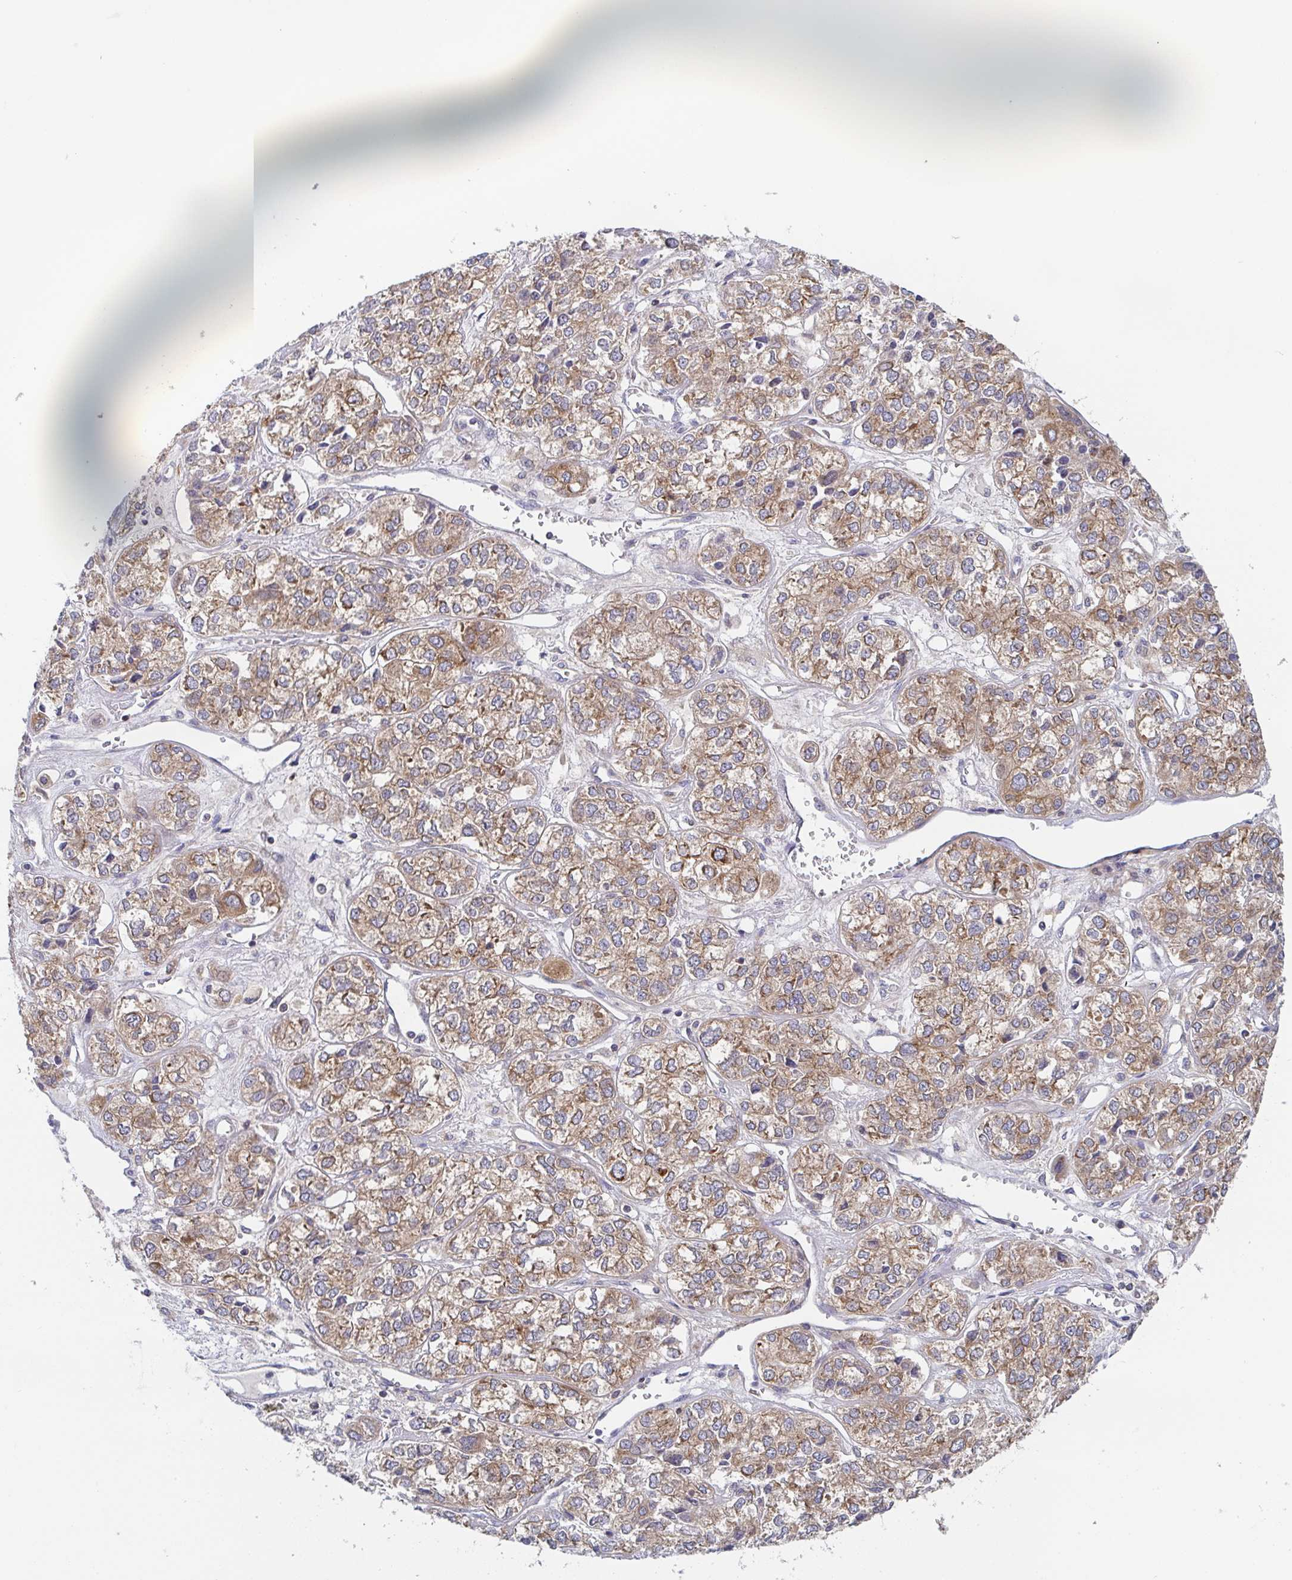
{"staining": {"intensity": "moderate", "quantity": ">75%", "location": "cytoplasmic/membranous"}, "tissue": "ovarian cancer", "cell_type": "Tumor cells", "image_type": "cancer", "snomed": [{"axis": "morphology", "description": "Carcinoma, endometroid"}, {"axis": "topography", "description": "Ovary"}], "caption": "Ovarian cancer stained with DAB immunohistochemistry (IHC) reveals medium levels of moderate cytoplasmic/membranous expression in approximately >75% of tumor cells.", "gene": "TUFT1", "patient": {"sex": "female", "age": 64}}